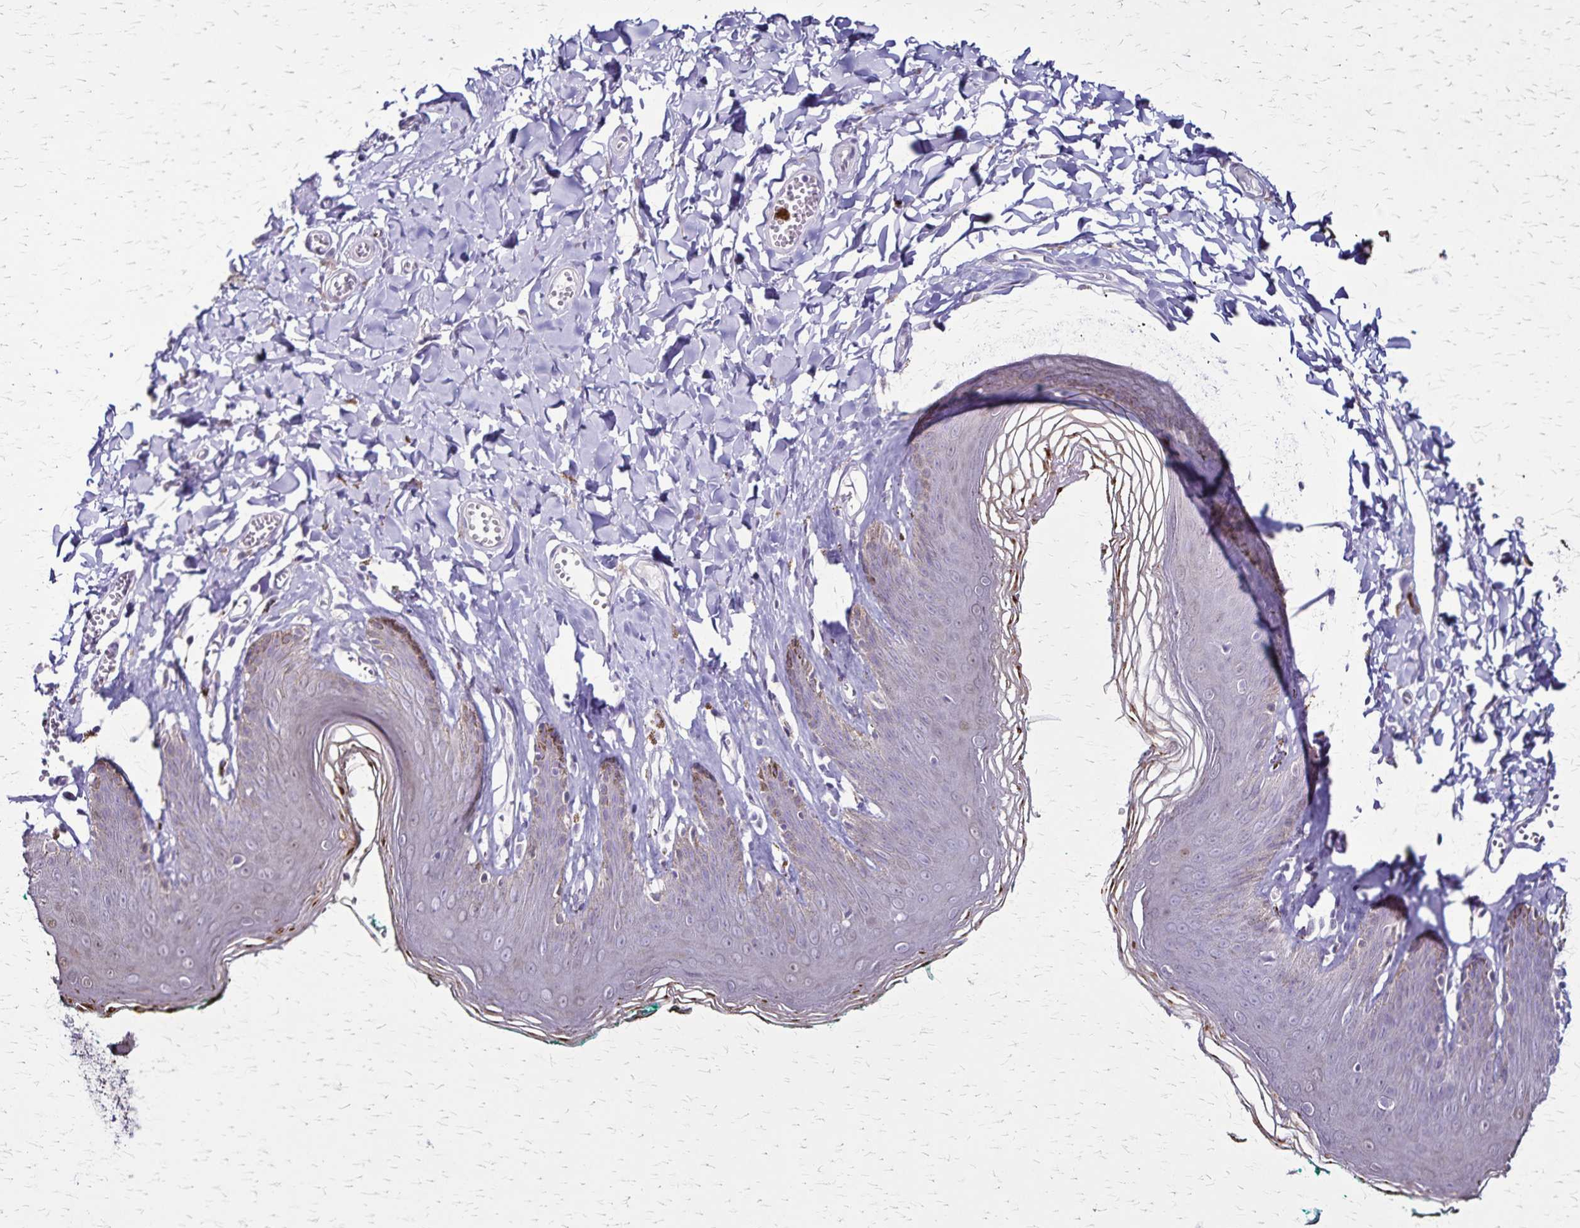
{"staining": {"intensity": "moderate", "quantity": "<25%", "location": "nuclear"}, "tissue": "skin", "cell_type": "Epidermal cells", "image_type": "normal", "snomed": [{"axis": "morphology", "description": "Normal tissue, NOS"}, {"axis": "topography", "description": "Vulva"}, {"axis": "topography", "description": "Peripheral nerve tissue"}], "caption": "A photomicrograph of human skin stained for a protein demonstrates moderate nuclear brown staining in epidermal cells. (Brightfield microscopy of DAB IHC at high magnification).", "gene": "ULBP3", "patient": {"sex": "female", "age": 66}}